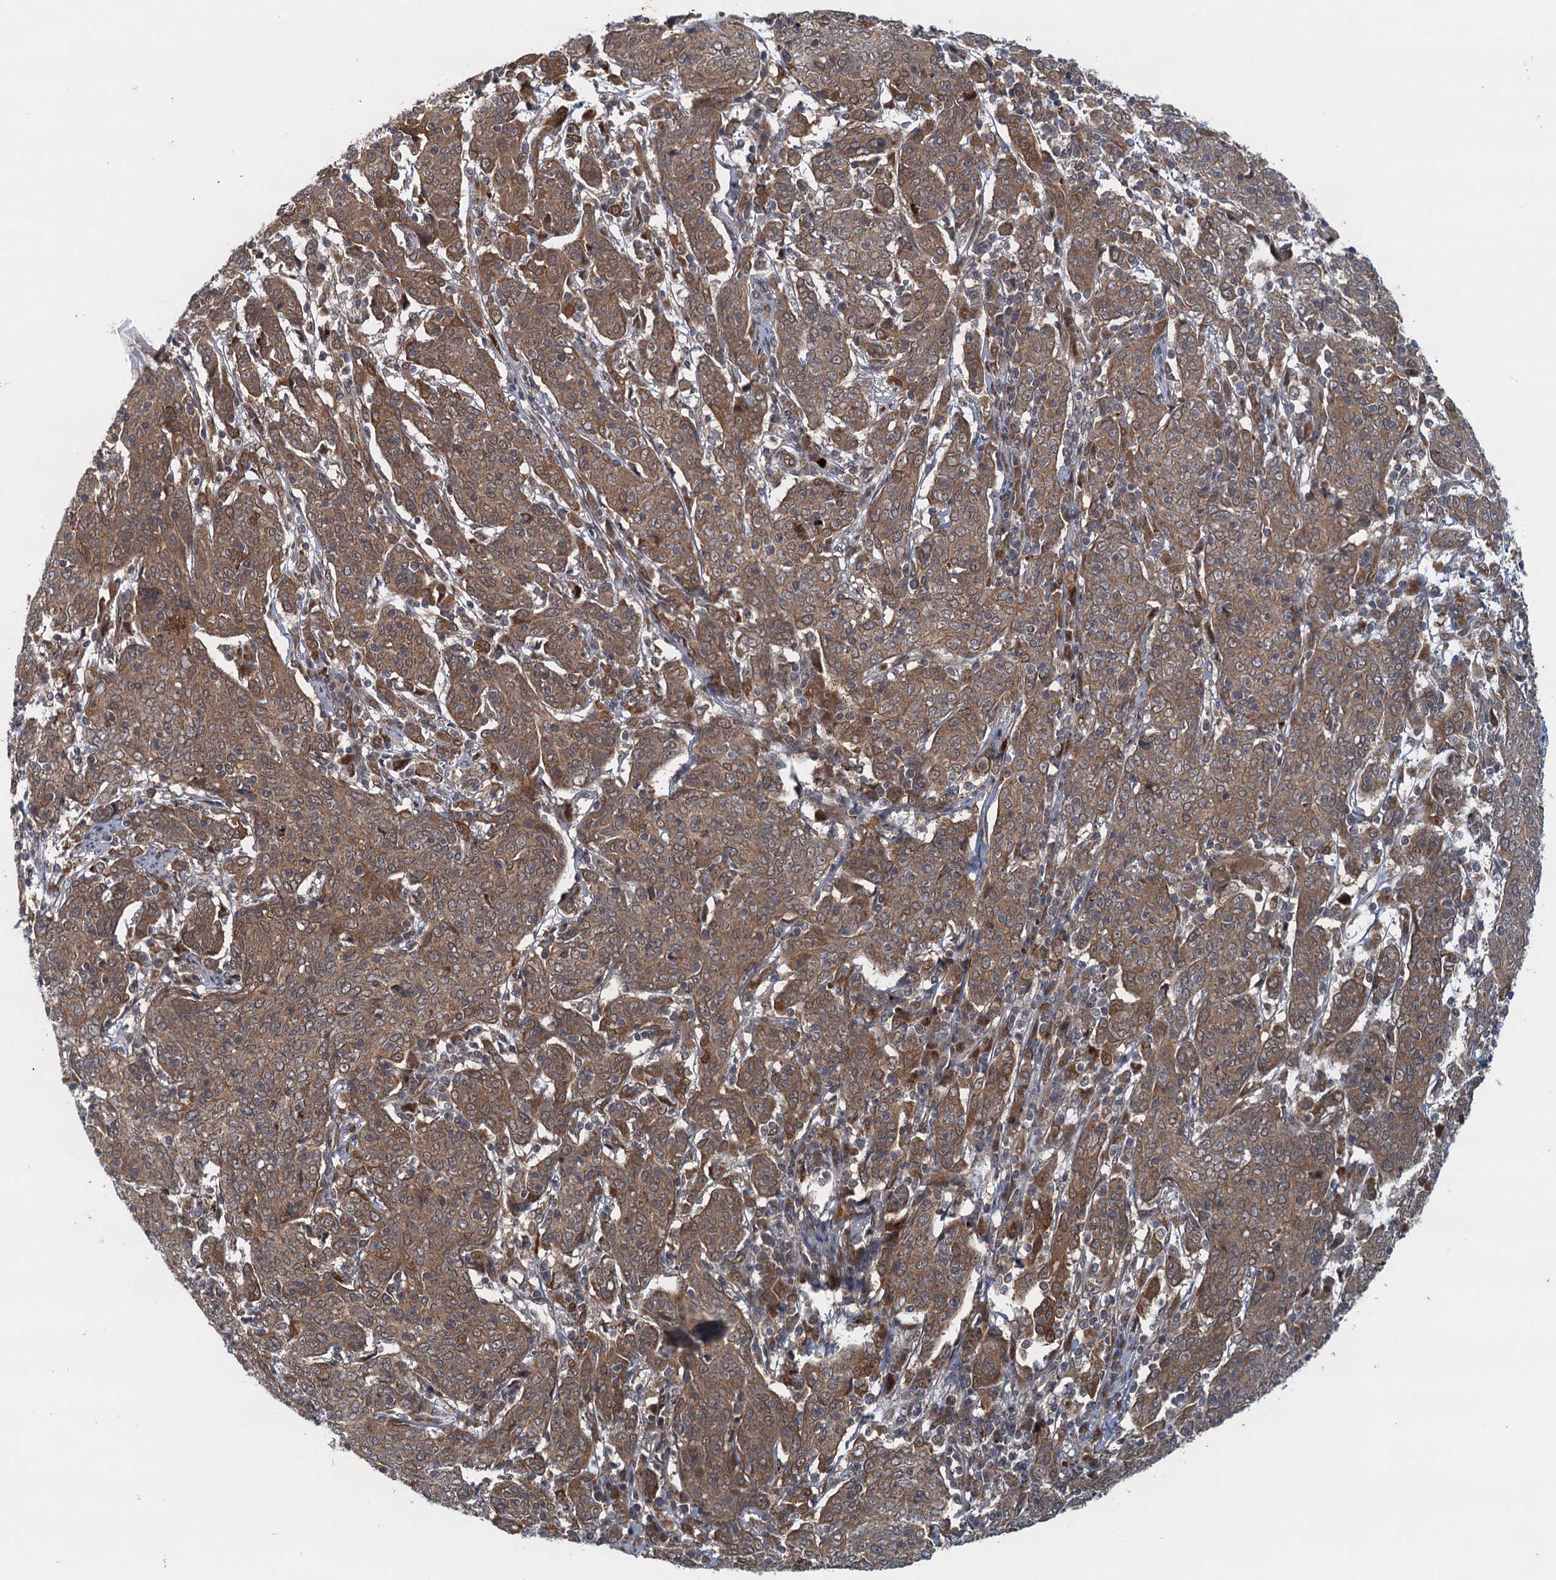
{"staining": {"intensity": "moderate", "quantity": ">75%", "location": "cytoplasmic/membranous"}, "tissue": "cervical cancer", "cell_type": "Tumor cells", "image_type": "cancer", "snomed": [{"axis": "morphology", "description": "Squamous cell carcinoma, NOS"}, {"axis": "topography", "description": "Cervix"}], "caption": "Protein analysis of squamous cell carcinoma (cervical) tissue displays moderate cytoplasmic/membranous staining in approximately >75% of tumor cells.", "gene": "NLRP10", "patient": {"sex": "female", "age": 67}}